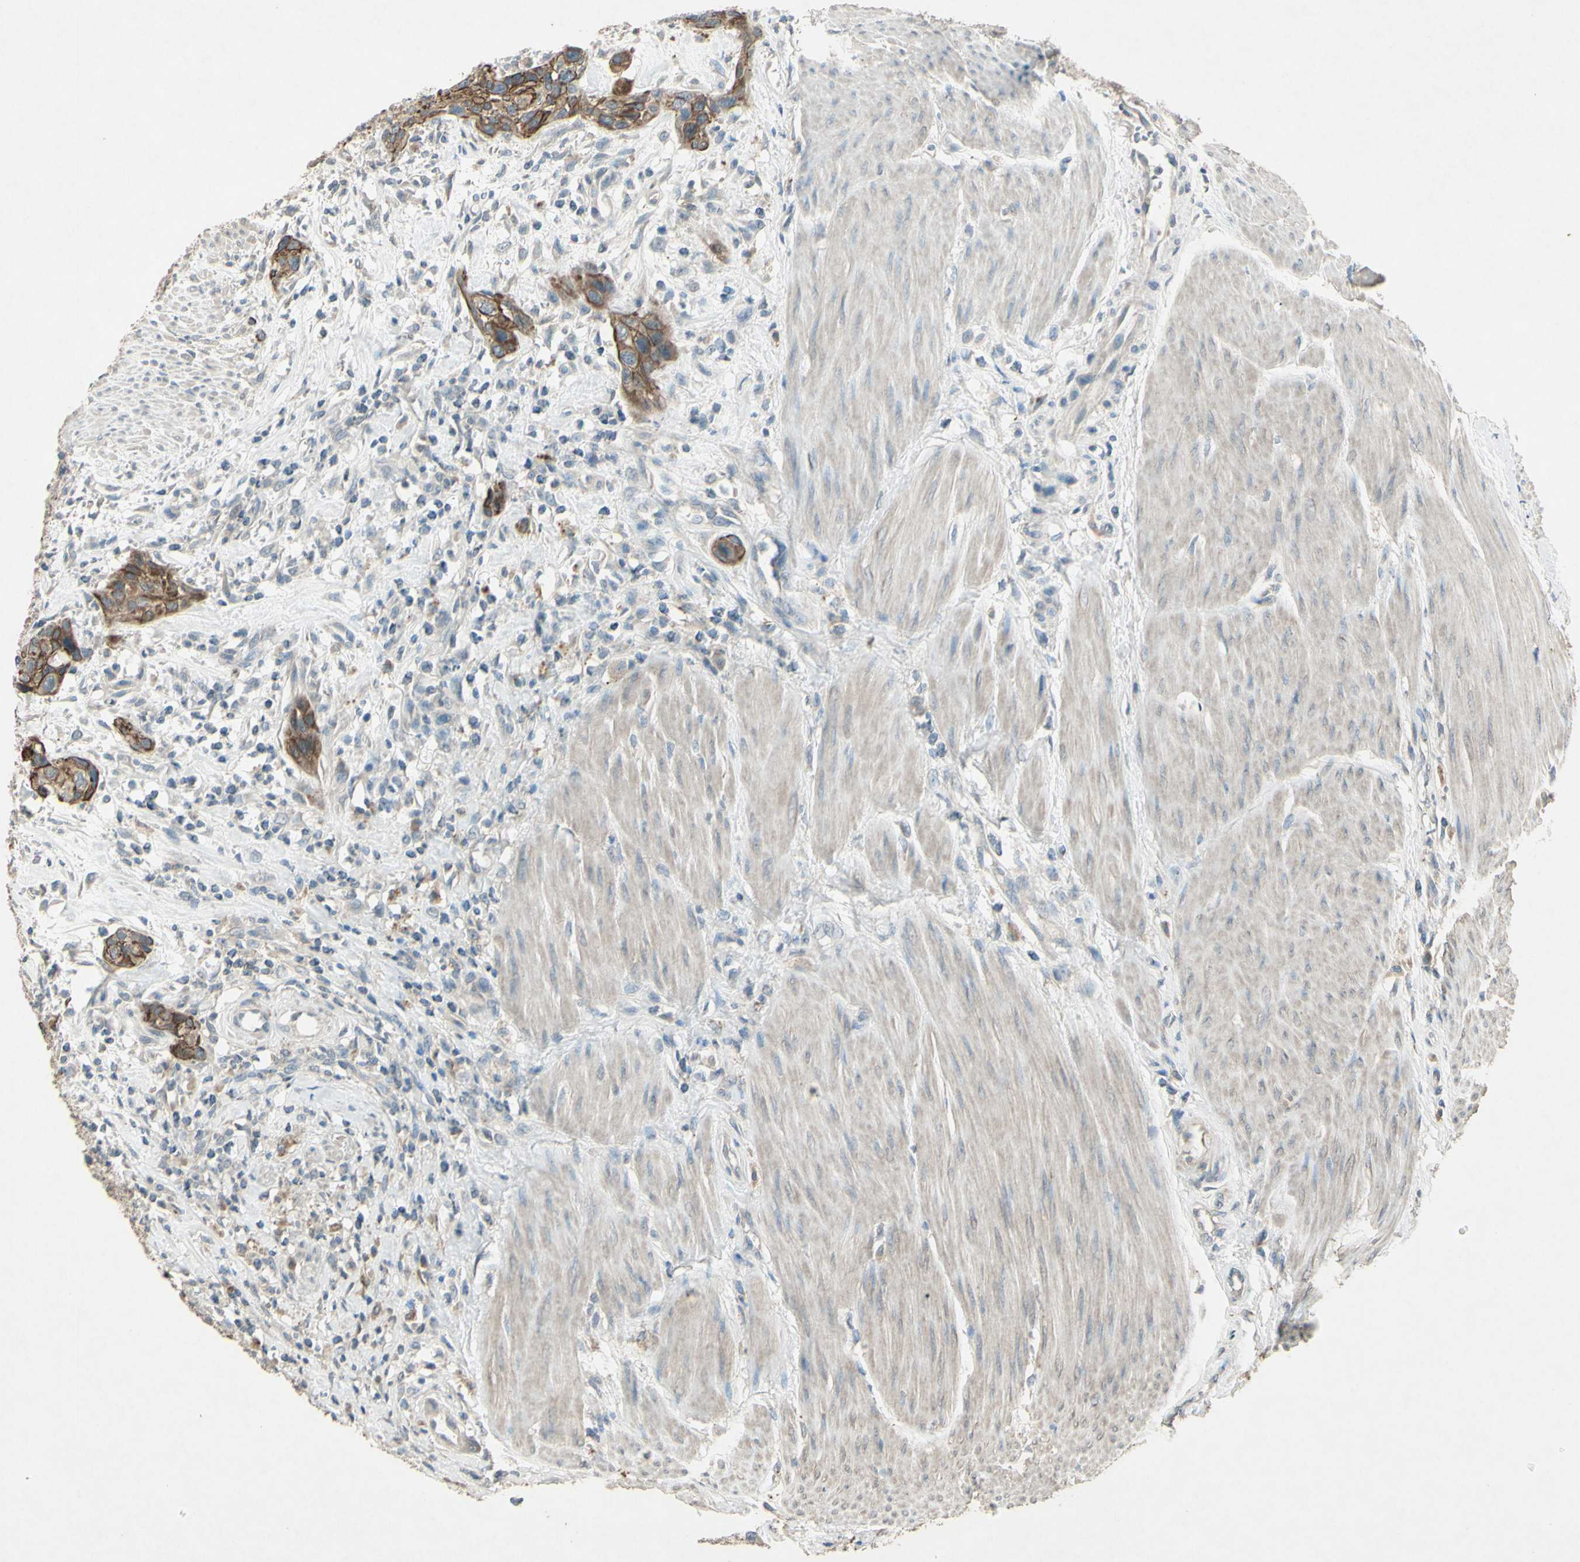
{"staining": {"intensity": "strong", "quantity": ">75%", "location": "cytoplasmic/membranous"}, "tissue": "urothelial cancer", "cell_type": "Tumor cells", "image_type": "cancer", "snomed": [{"axis": "morphology", "description": "Urothelial carcinoma, High grade"}, {"axis": "topography", "description": "Urinary bladder"}], "caption": "Immunohistochemistry (DAB) staining of human urothelial carcinoma (high-grade) demonstrates strong cytoplasmic/membranous protein staining in about >75% of tumor cells. The staining is performed using DAB (3,3'-diaminobenzidine) brown chromogen to label protein expression. The nuclei are counter-stained blue using hematoxylin.", "gene": "TIMM21", "patient": {"sex": "male", "age": 35}}